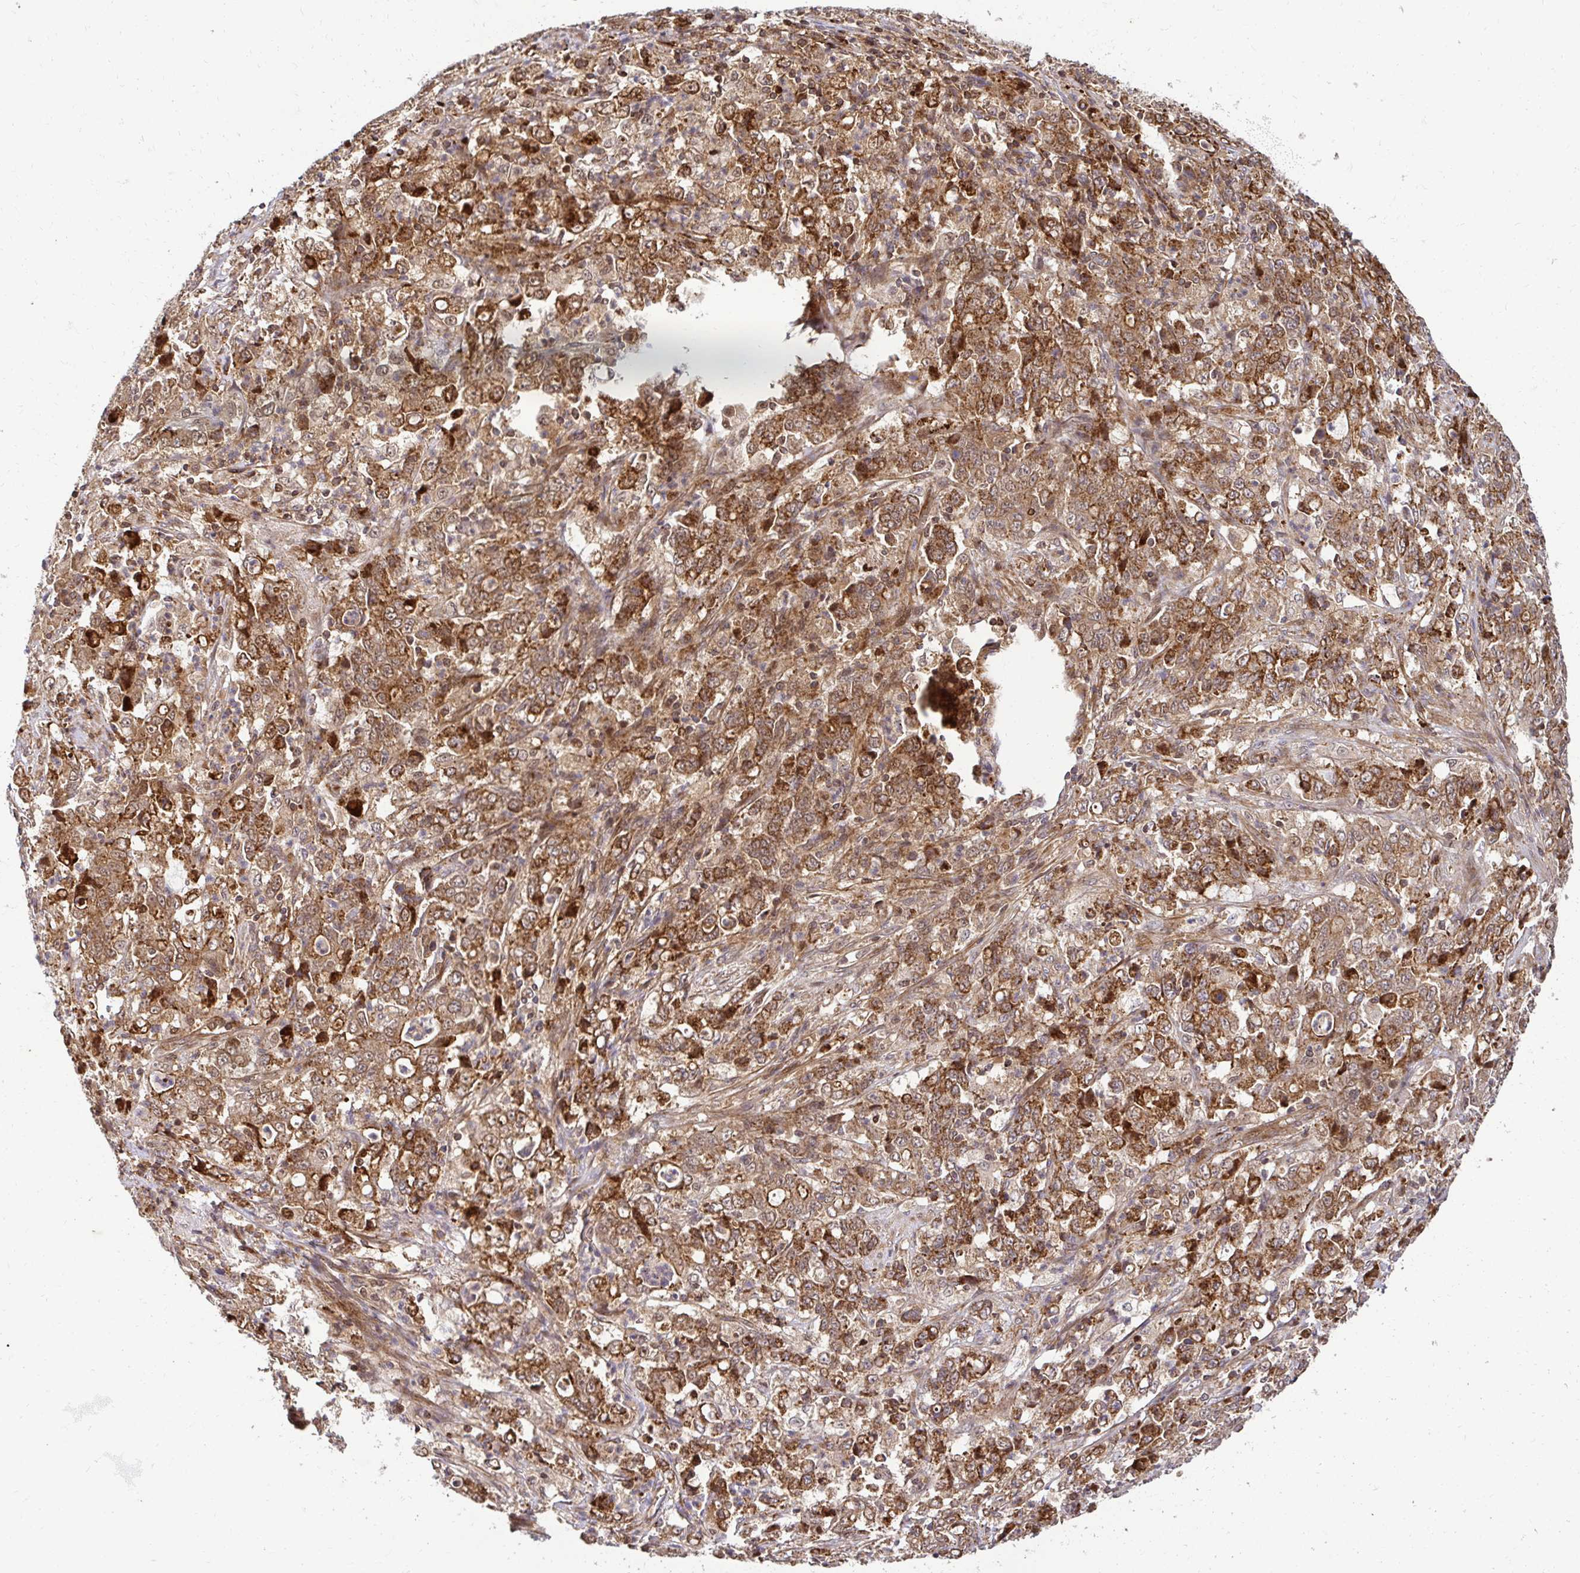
{"staining": {"intensity": "moderate", "quantity": ">75%", "location": "cytoplasmic/membranous,nuclear"}, "tissue": "stomach cancer", "cell_type": "Tumor cells", "image_type": "cancer", "snomed": [{"axis": "morphology", "description": "Adenocarcinoma, NOS"}, {"axis": "topography", "description": "Stomach, lower"}], "caption": "A high-resolution micrograph shows immunohistochemistry staining of stomach cancer, which reveals moderate cytoplasmic/membranous and nuclear positivity in approximately >75% of tumor cells.", "gene": "PSMA4", "patient": {"sex": "female", "age": 71}}